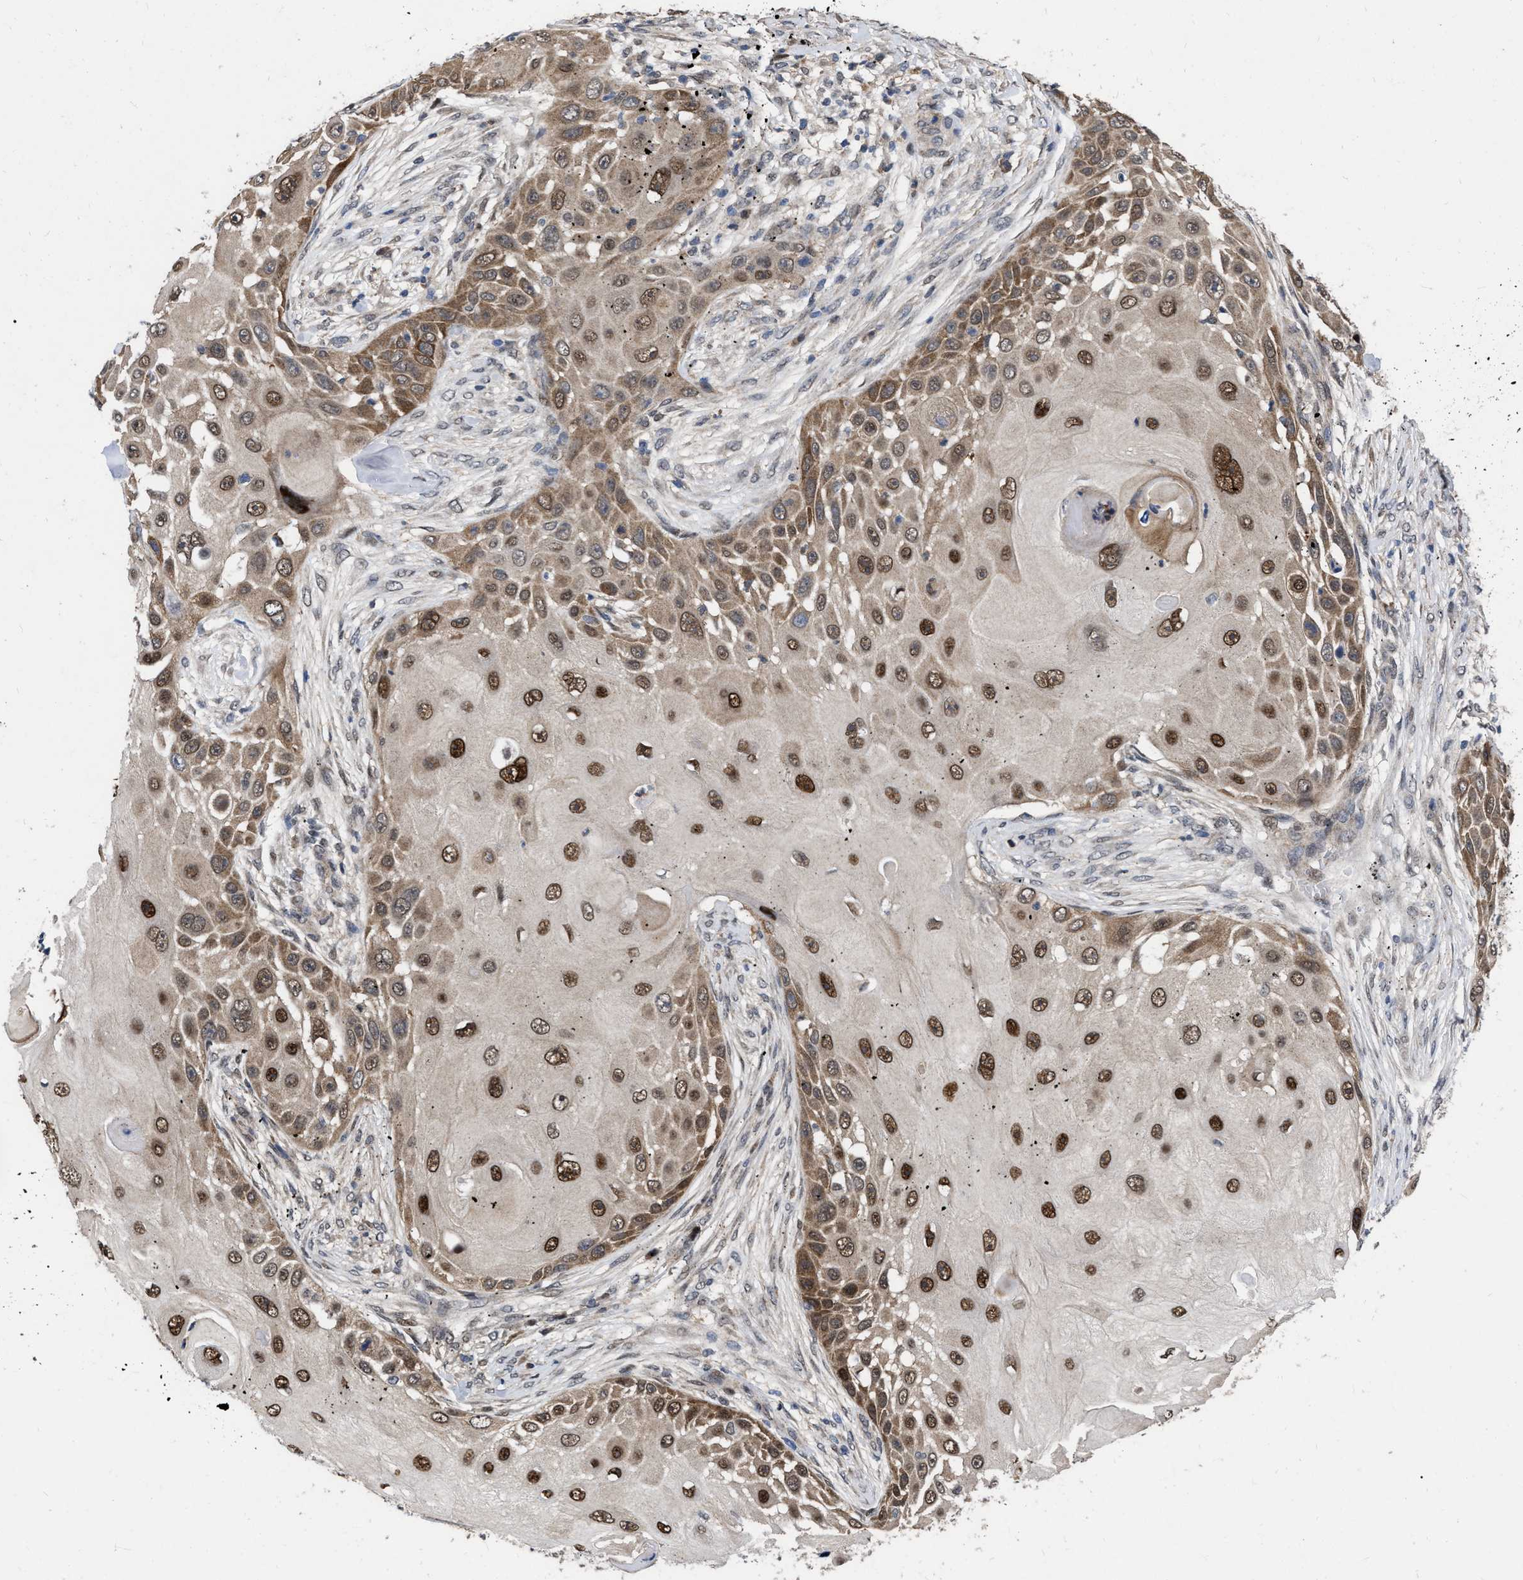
{"staining": {"intensity": "strong", "quantity": ">75%", "location": "cytoplasmic/membranous,nuclear"}, "tissue": "skin cancer", "cell_type": "Tumor cells", "image_type": "cancer", "snomed": [{"axis": "morphology", "description": "Squamous cell carcinoma, NOS"}, {"axis": "topography", "description": "Skin"}], "caption": "IHC photomicrograph of neoplastic tissue: human skin squamous cell carcinoma stained using IHC displays high levels of strong protein expression localized specifically in the cytoplasmic/membranous and nuclear of tumor cells, appearing as a cytoplasmic/membranous and nuclear brown color.", "gene": "MDM4", "patient": {"sex": "female", "age": 44}}